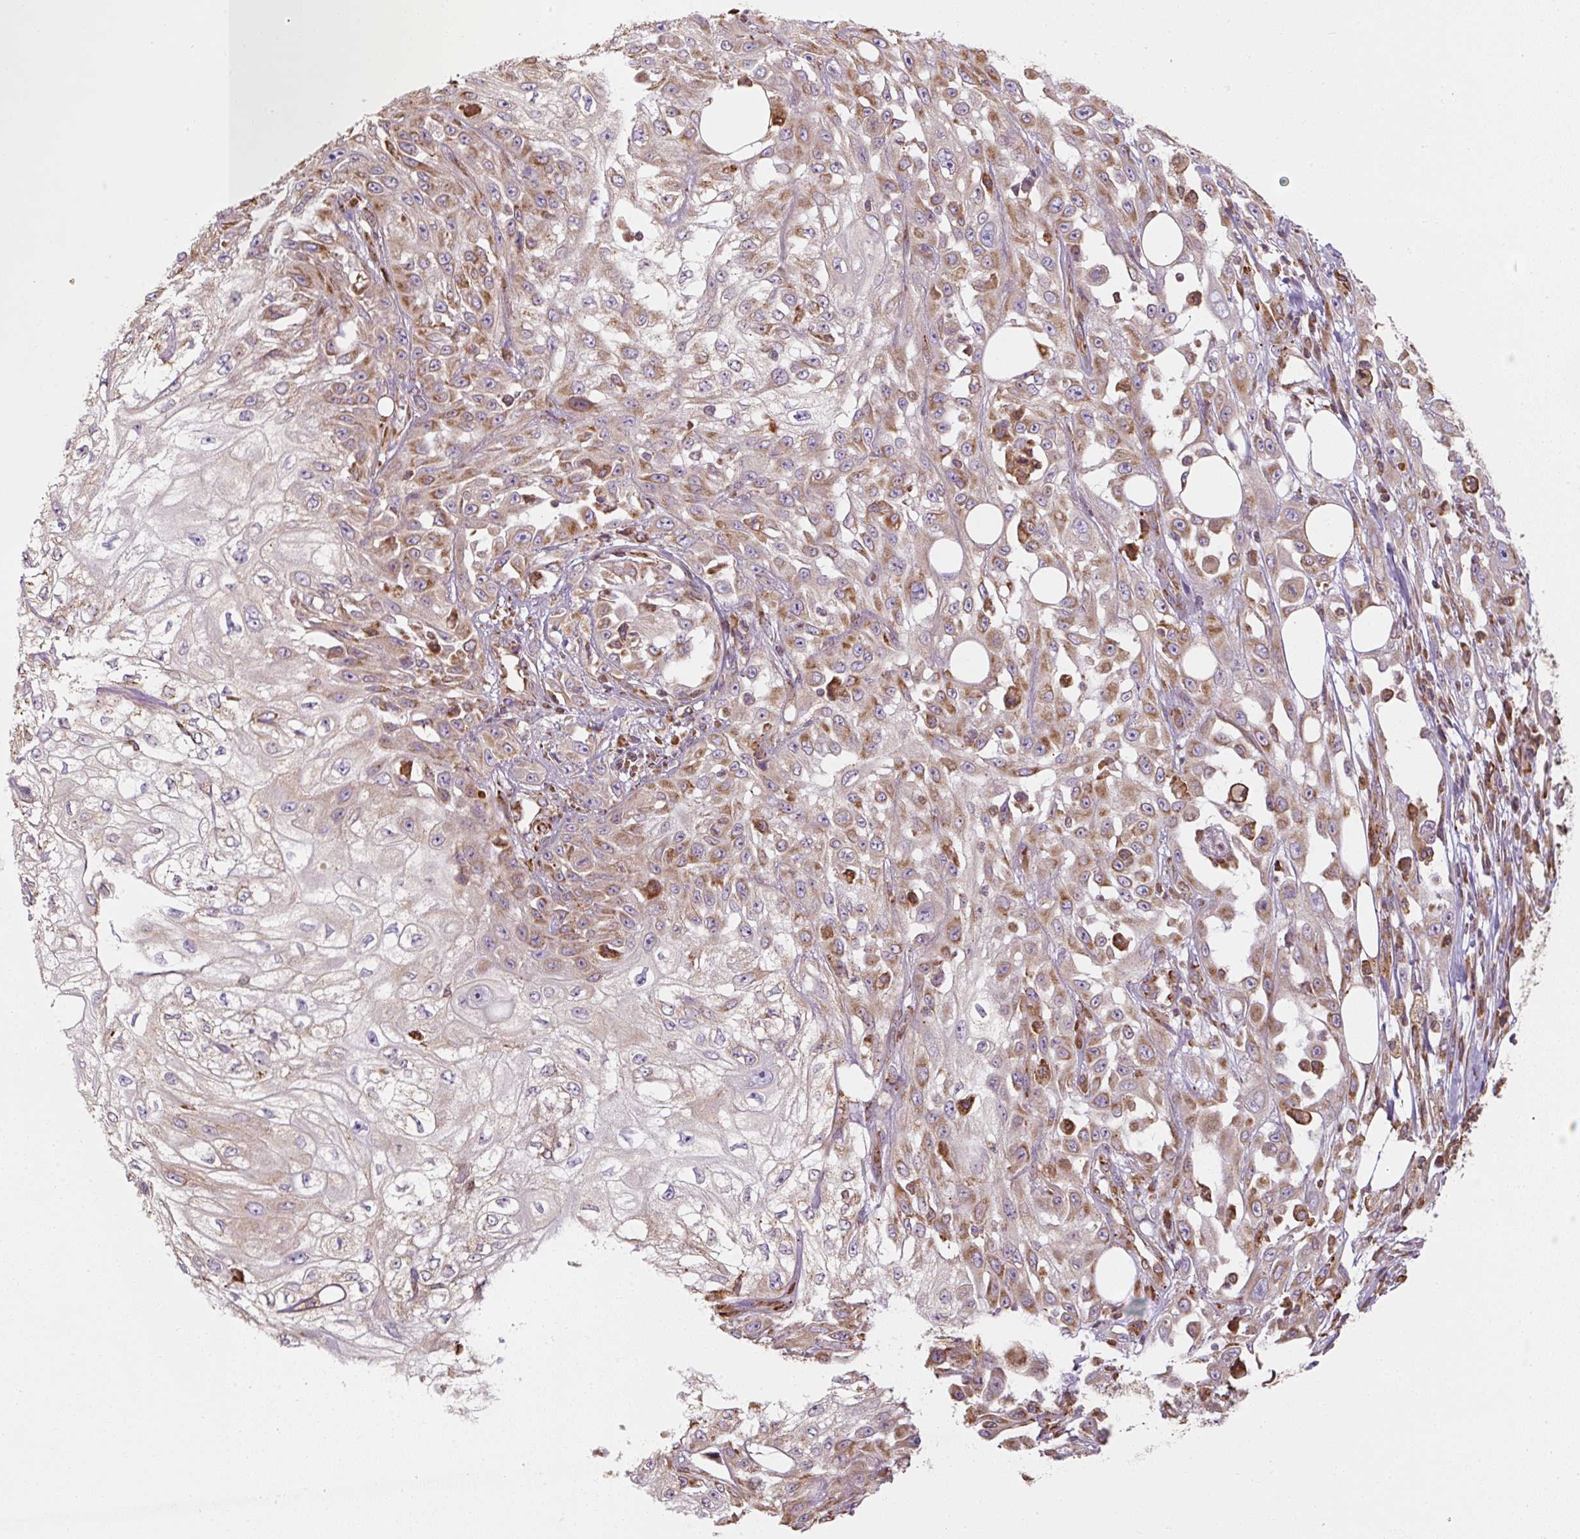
{"staining": {"intensity": "moderate", "quantity": "25%-75%", "location": "cytoplasmic/membranous"}, "tissue": "skin cancer", "cell_type": "Tumor cells", "image_type": "cancer", "snomed": [{"axis": "morphology", "description": "Squamous cell carcinoma, NOS"}, {"axis": "morphology", "description": "Squamous cell carcinoma, metastatic, NOS"}, {"axis": "topography", "description": "Skin"}, {"axis": "topography", "description": "Lymph node"}], "caption": "IHC of metastatic squamous cell carcinoma (skin) exhibits medium levels of moderate cytoplasmic/membranous staining in about 25%-75% of tumor cells.", "gene": "PRKCSH", "patient": {"sex": "male", "age": 75}}